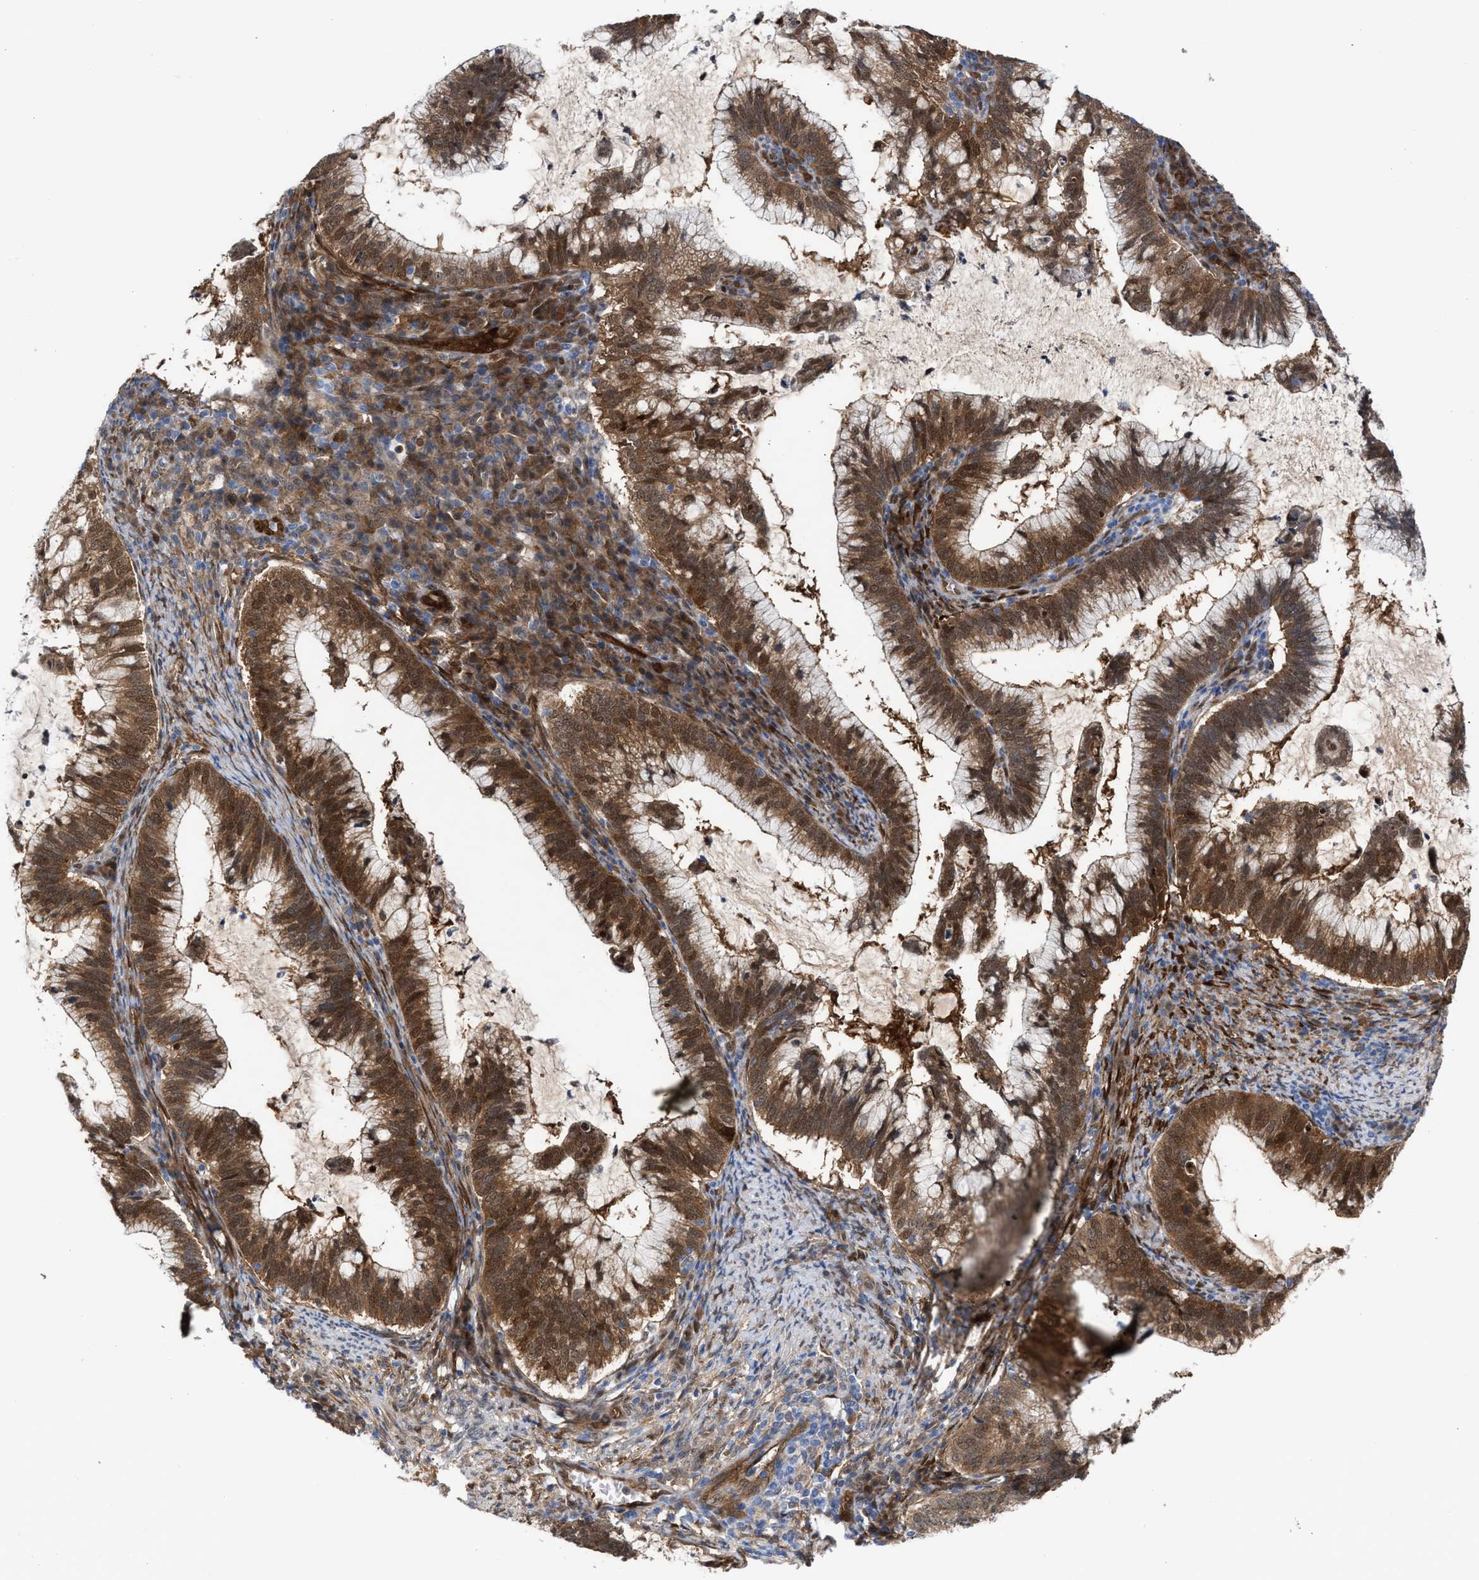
{"staining": {"intensity": "moderate", "quantity": ">75%", "location": "cytoplasmic/membranous,nuclear"}, "tissue": "cervical cancer", "cell_type": "Tumor cells", "image_type": "cancer", "snomed": [{"axis": "morphology", "description": "Adenocarcinoma, NOS"}, {"axis": "topography", "description": "Cervix"}], "caption": "Cervical cancer was stained to show a protein in brown. There is medium levels of moderate cytoplasmic/membranous and nuclear staining in about >75% of tumor cells.", "gene": "TP53I3", "patient": {"sex": "female", "age": 36}}